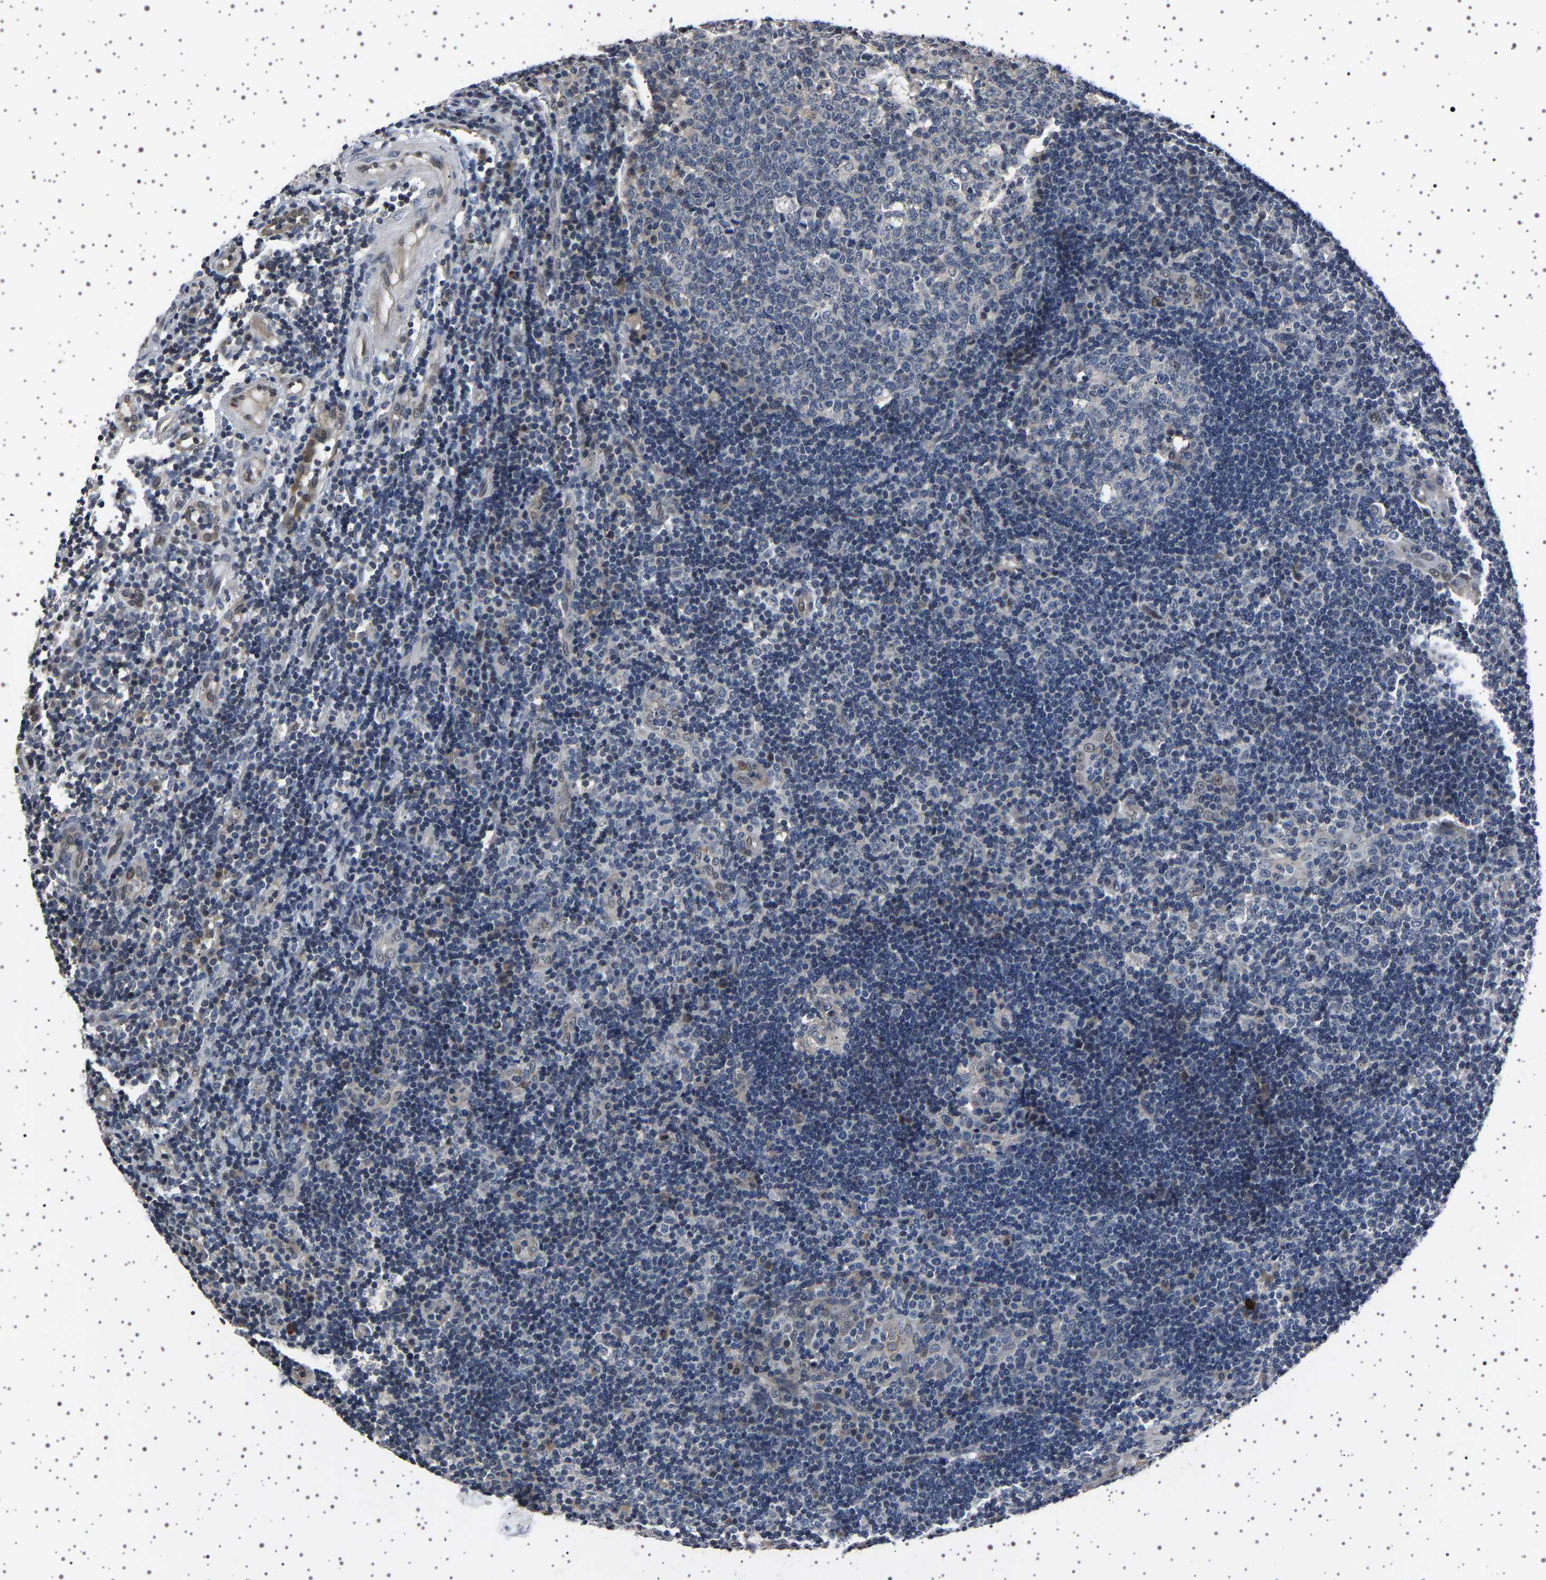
{"staining": {"intensity": "negative", "quantity": "none", "location": "none"}, "tissue": "tonsil", "cell_type": "Germinal center cells", "image_type": "normal", "snomed": [{"axis": "morphology", "description": "Normal tissue, NOS"}, {"axis": "topography", "description": "Tonsil"}], "caption": "Human tonsil stained for a protein using immunohistochemistry reveals no staining in germinal center cells.", "gene": "IL10RB", "patient": {"sex": "female", "age": 40}}